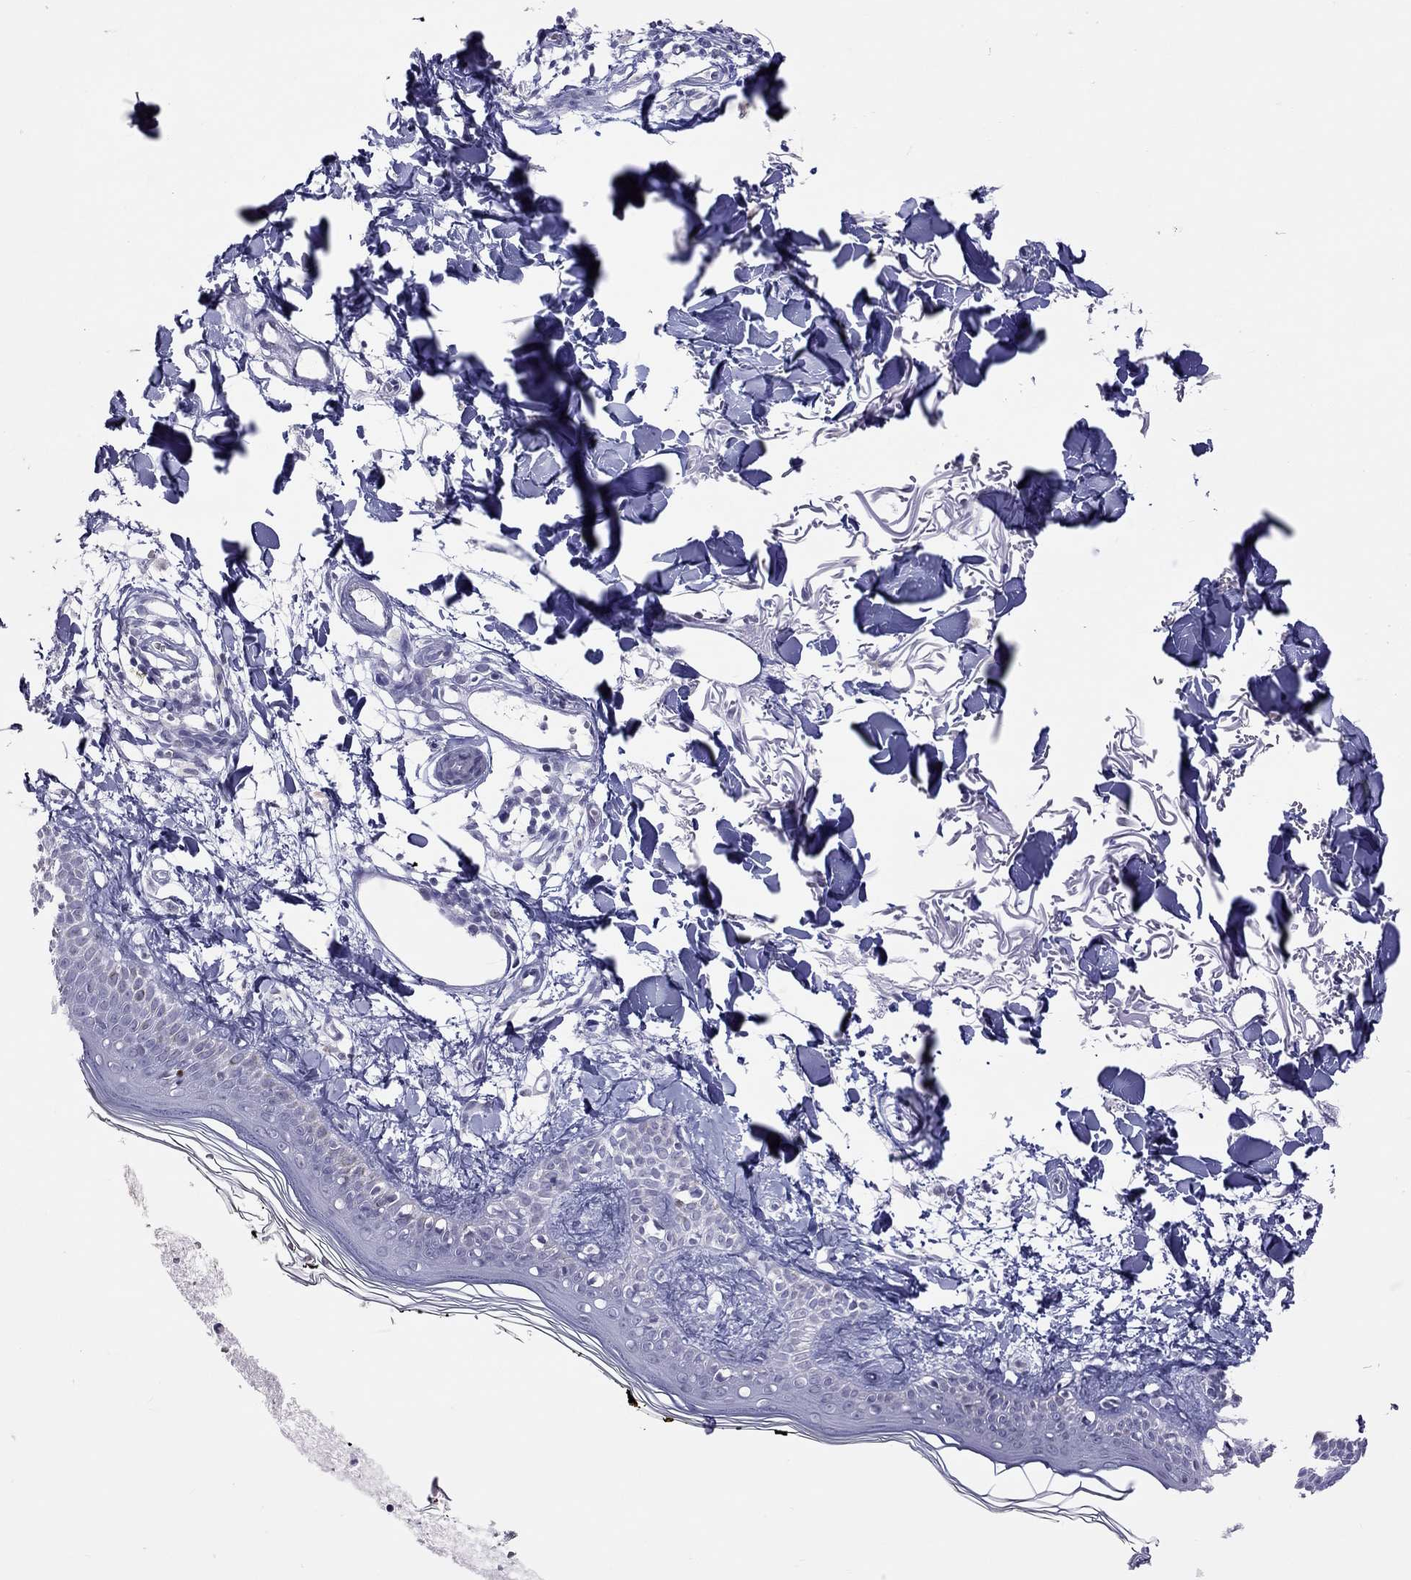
{"staining": {"intensity": "negative", "quantity": "none", "location": "none"}, "tissue": "skin", "cell_type": "Fibroblasts", "image_type": "normal", "snomed": [{"axis": "morphology", "description": "Normal tissue, NOS"}, {"axis": "topography", "description": "Skin"}], "caption": "Histopathology image shows no protein expression in fibroblasts of unremarkable skin.", "gene": "JHY", "patient": {"sex": "male", "age": 76}}